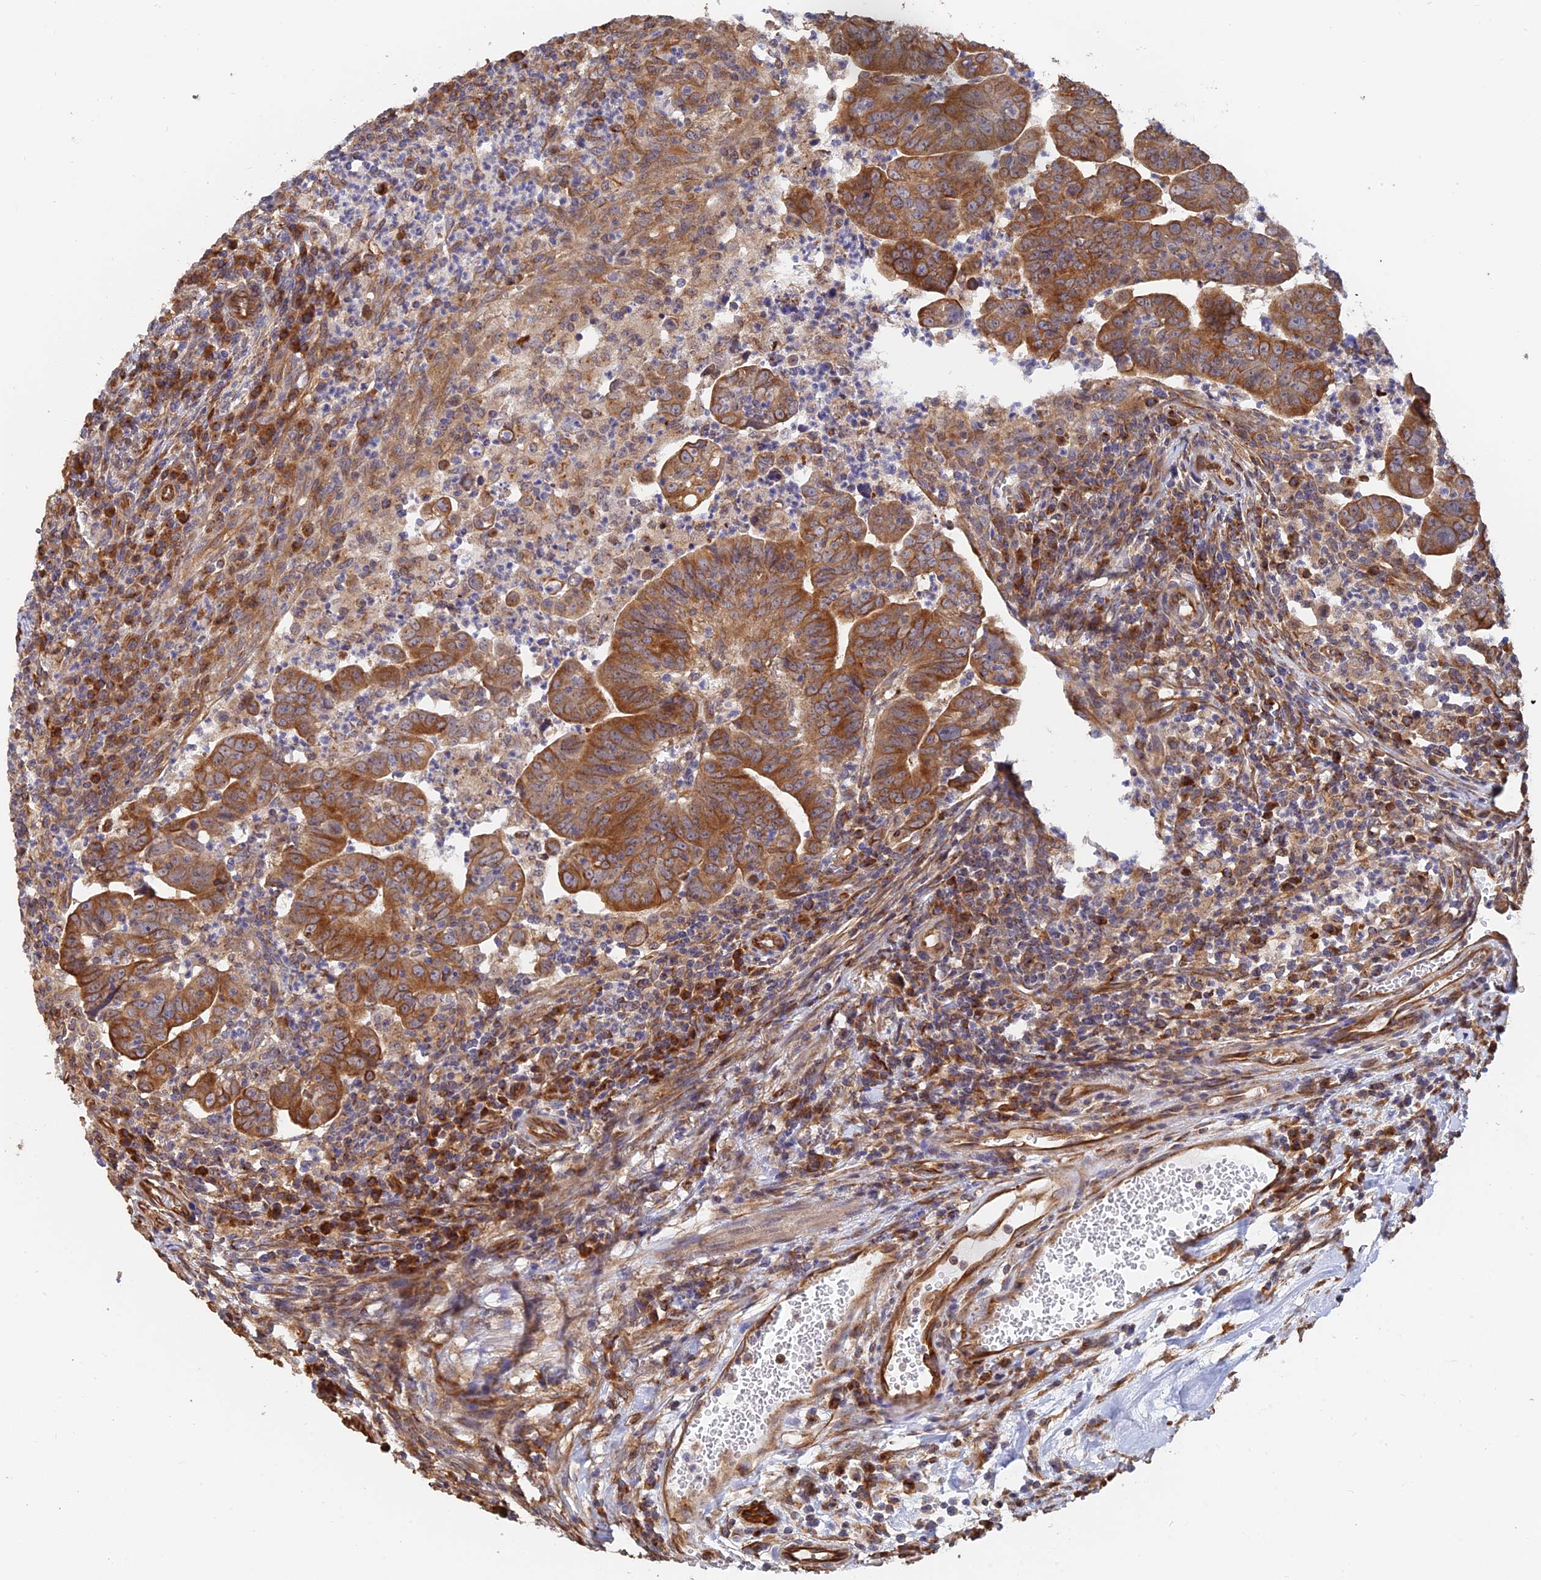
{"staining": {"intensity": "strong", "quantity": ">75%", "location": "cytoplasmic/membranous"}, "tissue": "colorectal cancer", "cell_type": "Tumor cells", "image_type": "cancer", "snomed": [{"axis": "morphology", "description": "Adenocarcinoma, NOS"}, {"axis": "topography", "description": "Rectum"}], "caption": "Colorectal adenocarcinoma stained with a brown dye displays strong cytoplasmic/membranous positive expression in approximately >75% of tumor cells.", "gene": "WBP11", "patient": {"sex": "male", "age": 69}}